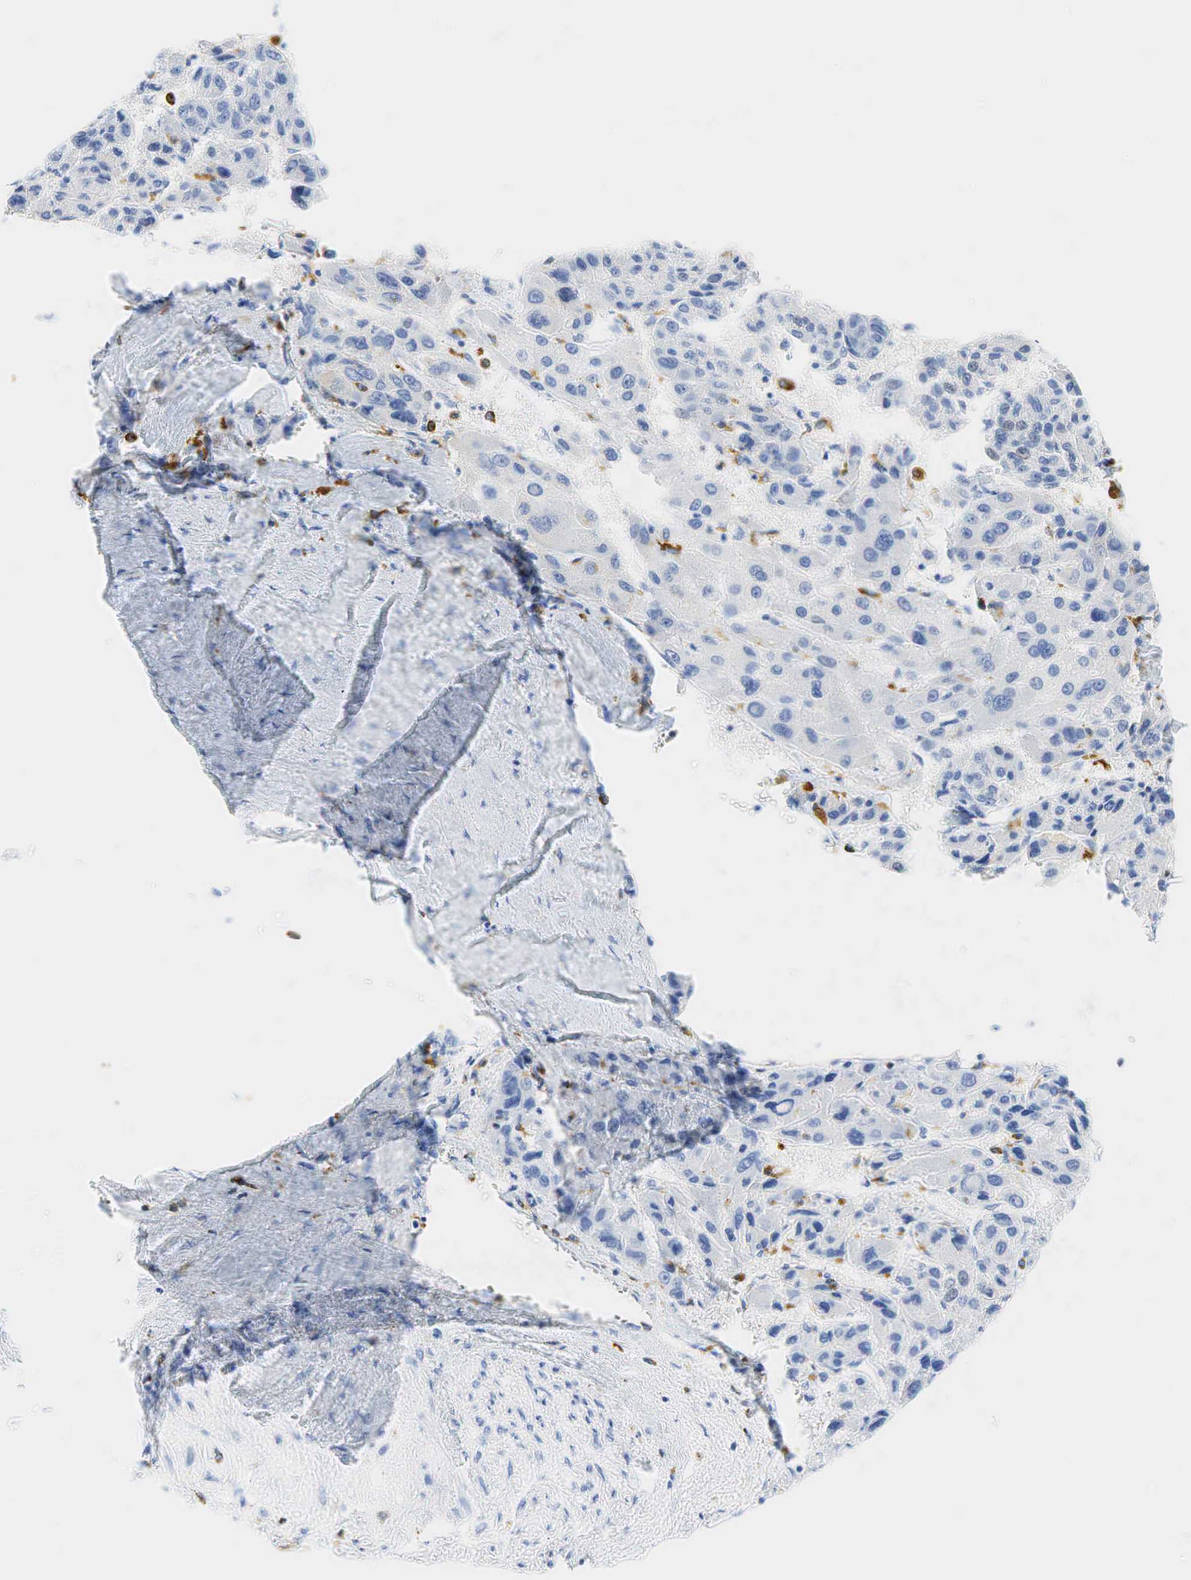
{"staining": {"intensity": "weak", "quantity": "<25%", "location": "nuclear"}, "tissue": "liver cancer", "cell_type": "Tumor cells", "image_type": "cancer", "snomed": [{"axis": "morphology", "description": "Carcinoma, Hepatocellular, NOS"}, {"axis": "topography", "description": "Liver"}], "caption": "This photomicrograph is of liver cancer stained with IHC to label a protein in brown with the nuclei are counter-stained blue. There is no staining in tumor cells. Nuclei are stained in blue.", "gene": "CD68", "patient": {"sex": "male", "age": 64}}